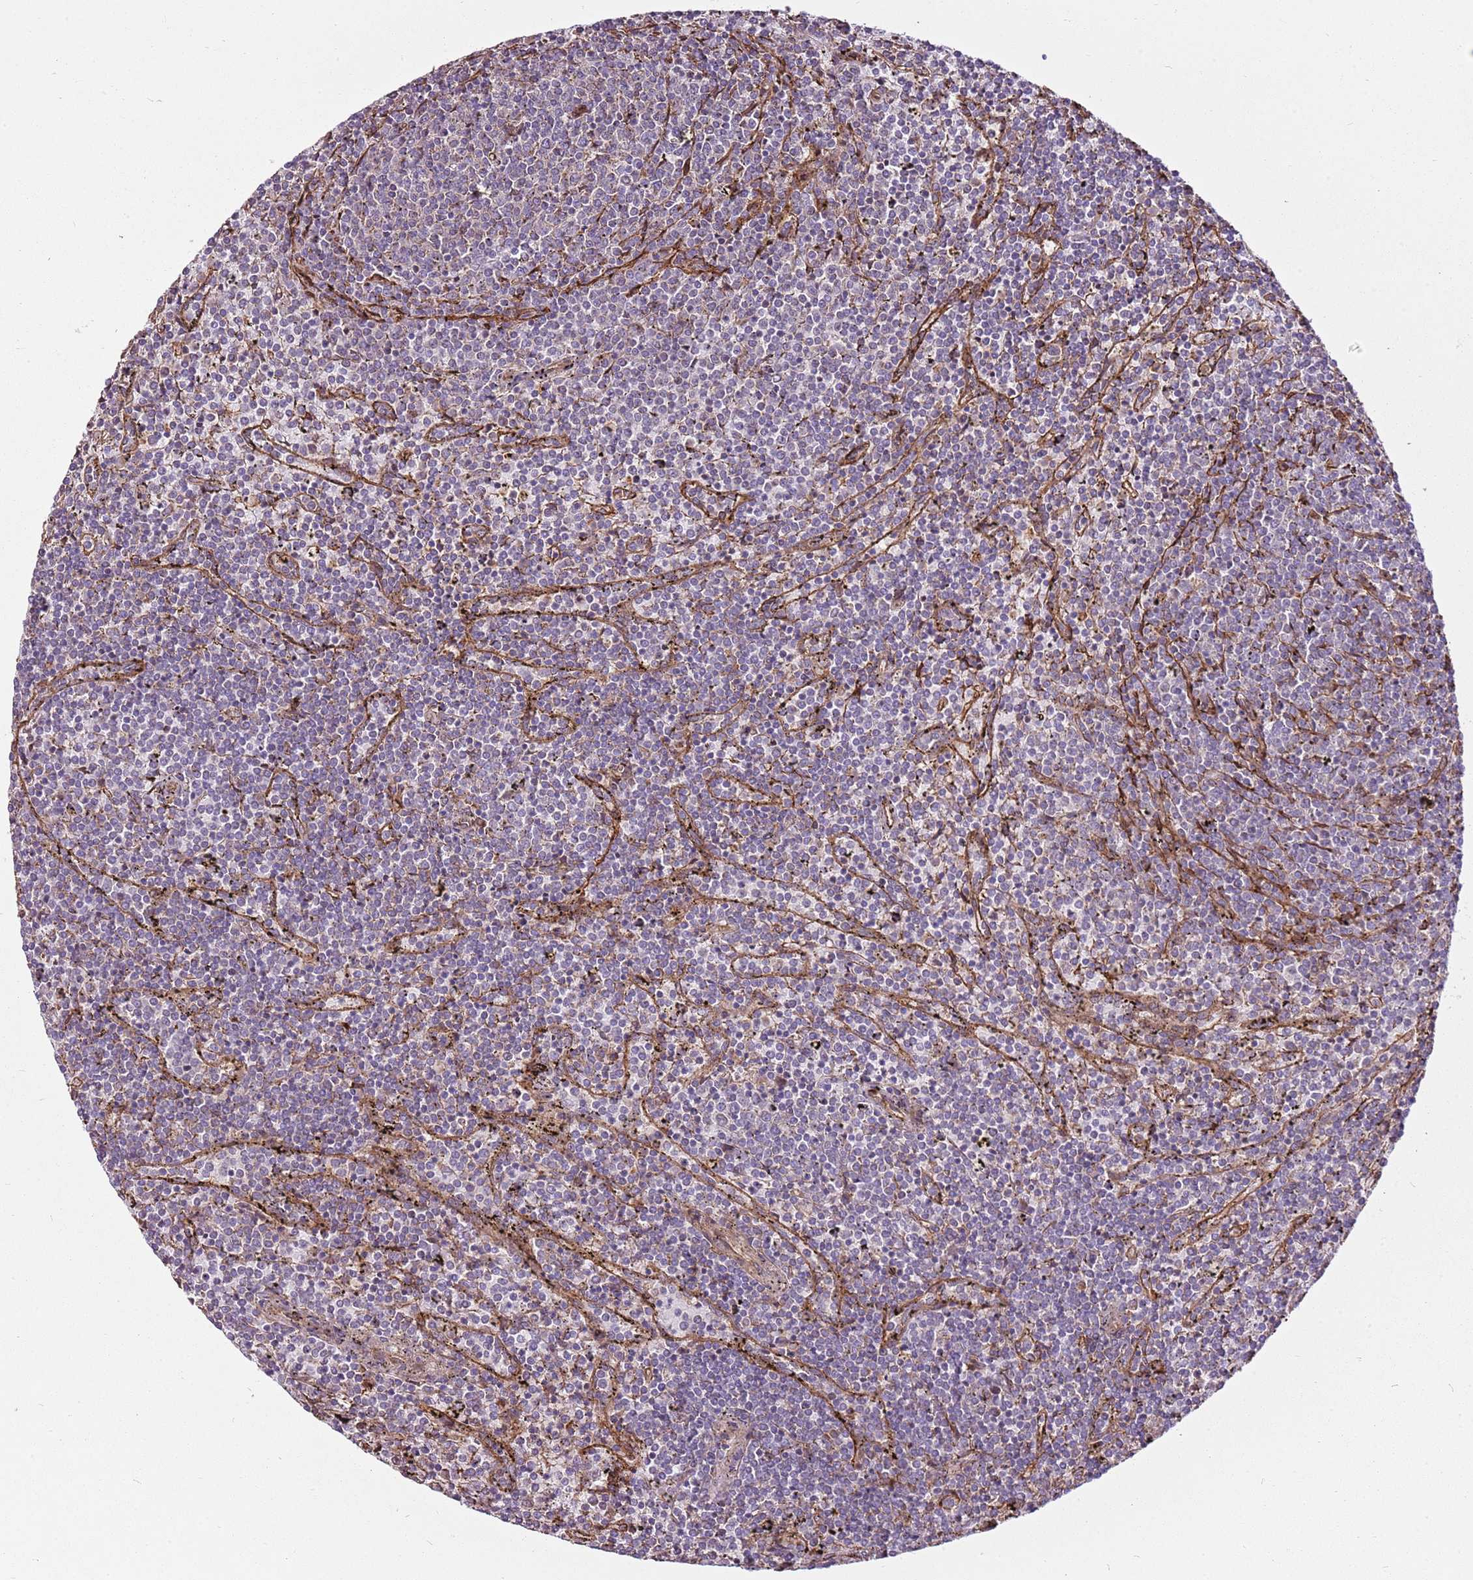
{"staining": {"intensity": "weak", "quantity": "<25%", "location": "cytoplasmic/membranous"}, "tissue": "lymphoma", "cell_type": "Tumor cells", "image_type": "cancer", "snomed": [{"axis": "morphology", "description": "Malignant lymphoma, non-Hodgkin's type, Low grade"}, {"axis": "topography", "description": "Spleen"}], "caption": "Tumor cells show no significant staining in low-grade malignant lymphoma, non-Hodgkin's type.", "gene": "ZNF827", "patient": {"sex": "female", "age": 50}}